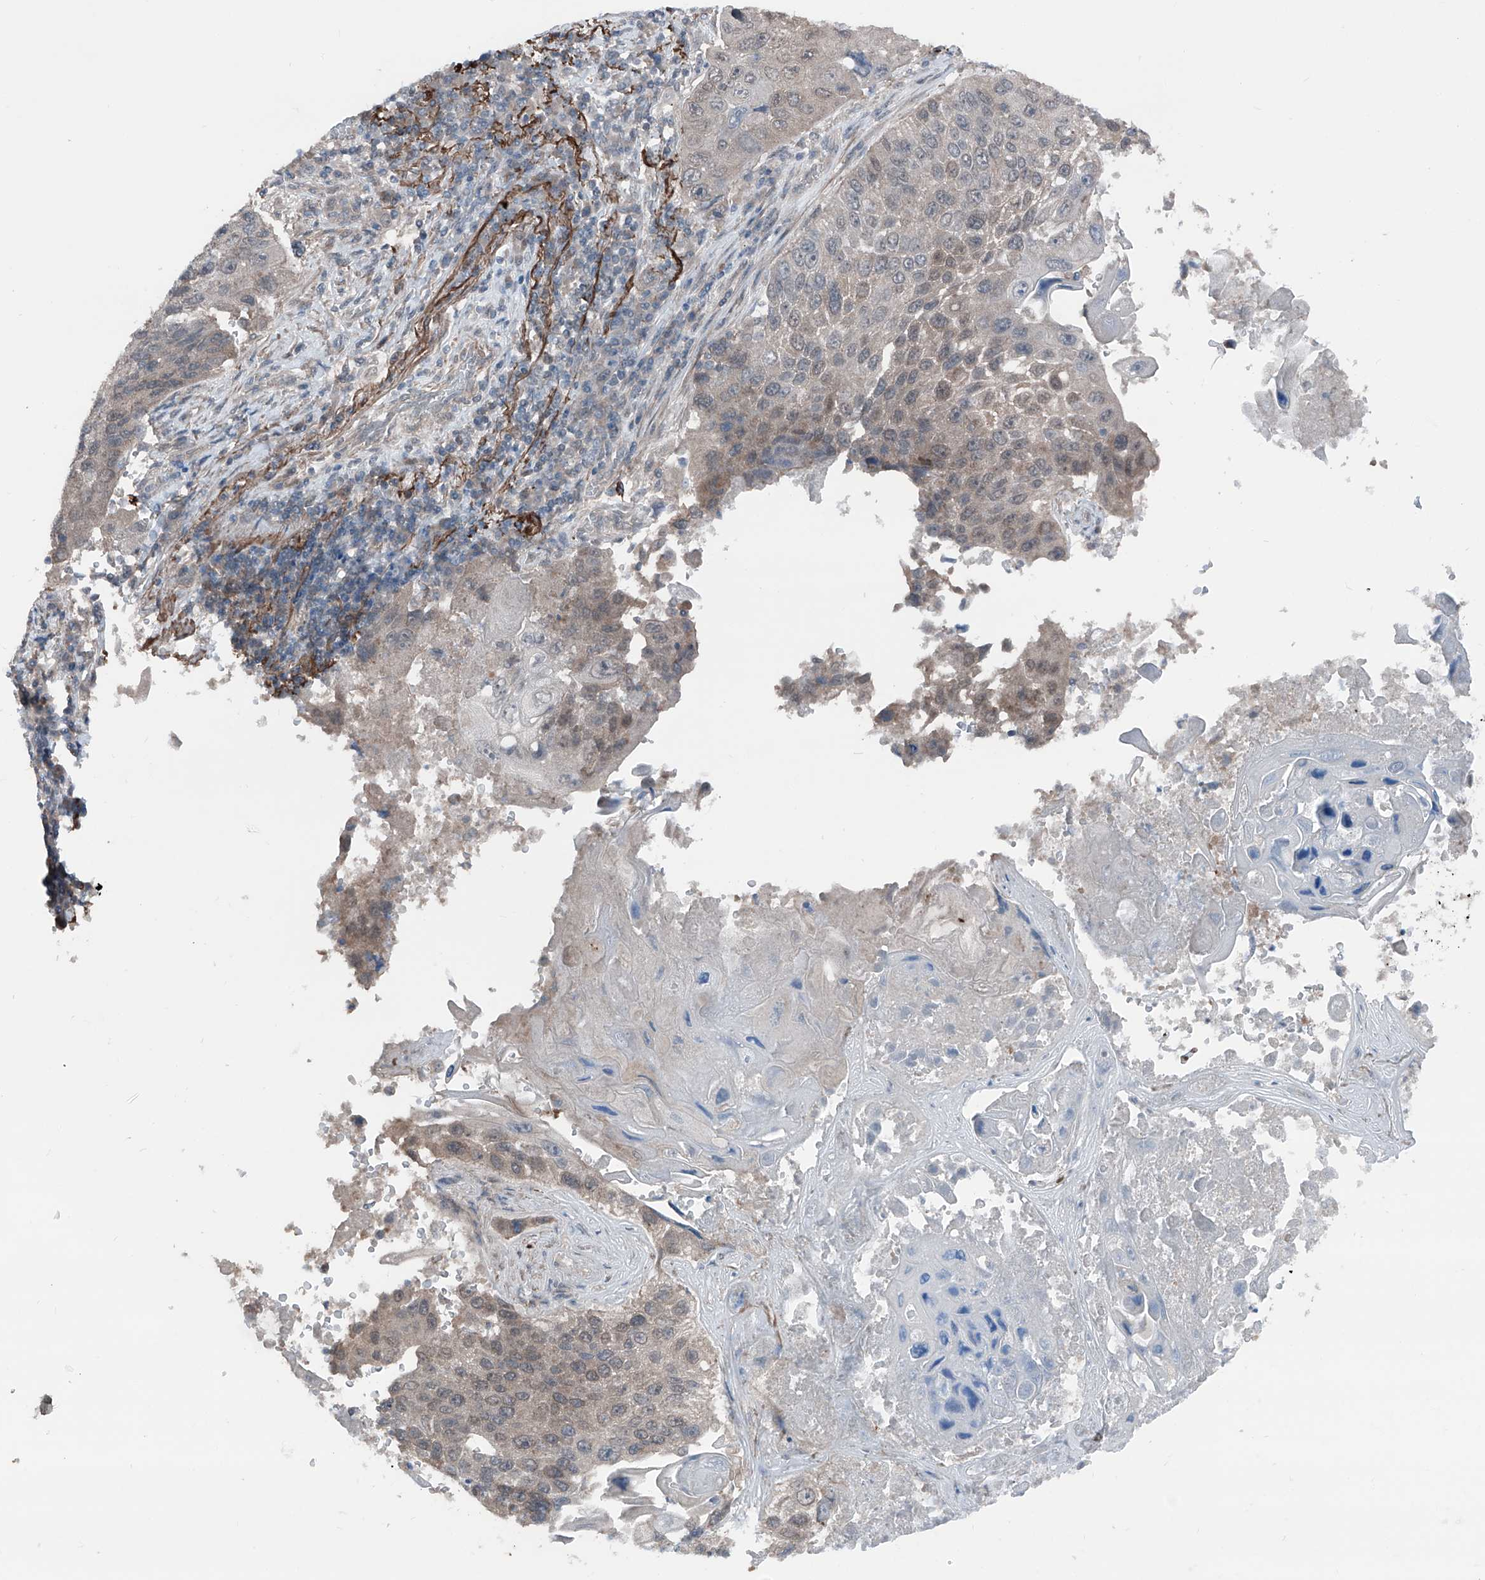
{"staining": {"intensity": "weak", "quantity": "25%-75%", "location": "cytoplasmic/membranous"}, "tissue": "lung cancer", "cell_type": "Tumor cells", "image_type": "cancer", "snomed": [{"axis": "morphology", "description": "Squamous cell carcinoma, NOS"}, {"axis": "topography", "description": "Lung"}], "caption": "This is an image of immunohistochemistry staining of lung squamous cell carcinoma, which shows weak expression in the cytoplasmic/membranous of tumor cells.", "gene": "HSPB11", "patient": {"sex": "male", "age": 61}}